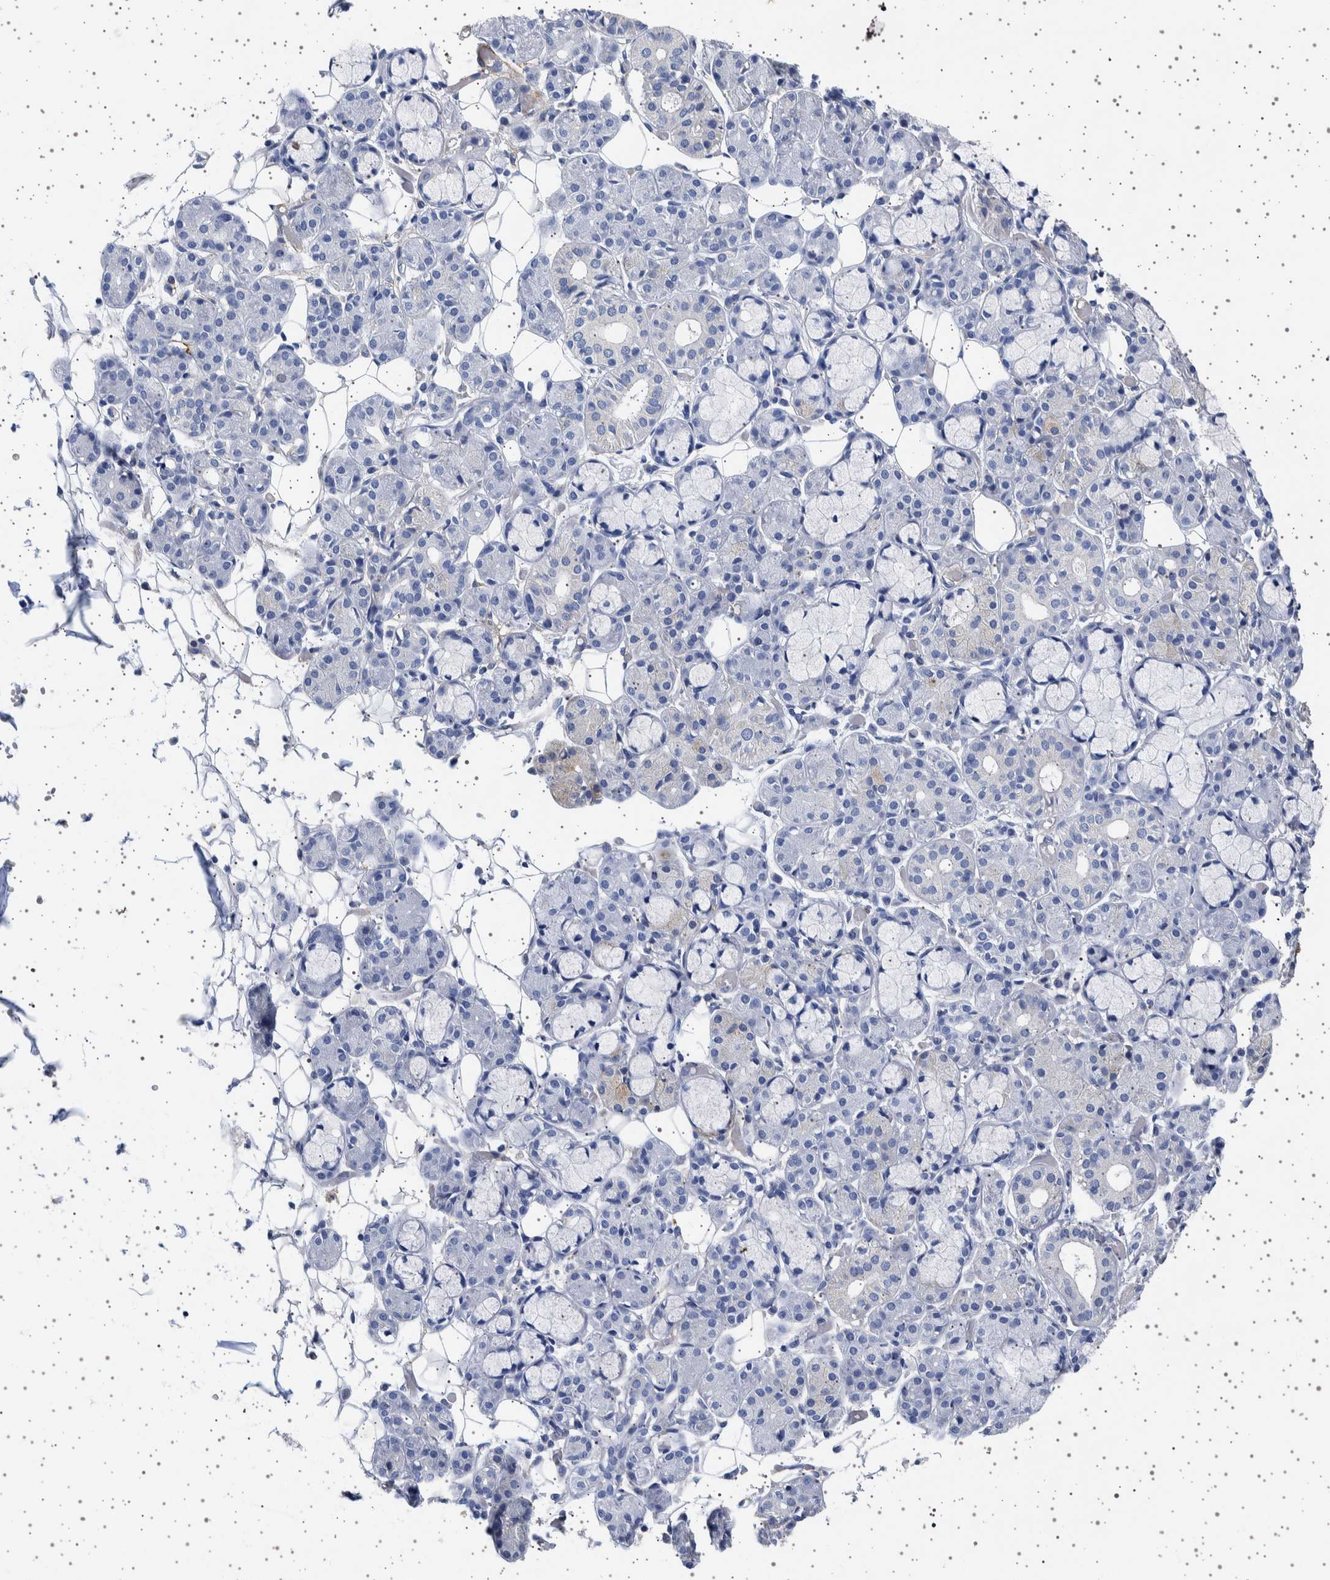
{"staining": {"intensity": "weak", "quantity": "<25%", "location": "cytoplasmic/membranous"}, "tissue": "salivary gland", "cell_type": "Glandular cells", "image_type": "normal", "snomed": [{"axis": "morphology", "description": "Normal tissue, NOS"}, {"axis": "topography", "description": "Salivary gland"}], "caption": "Human salivary gland stained for a protein using IHC shows no positivity in glandular cells.", "gene": "SEPTIN4", "patient": {"sex": "male", "age": 63}}